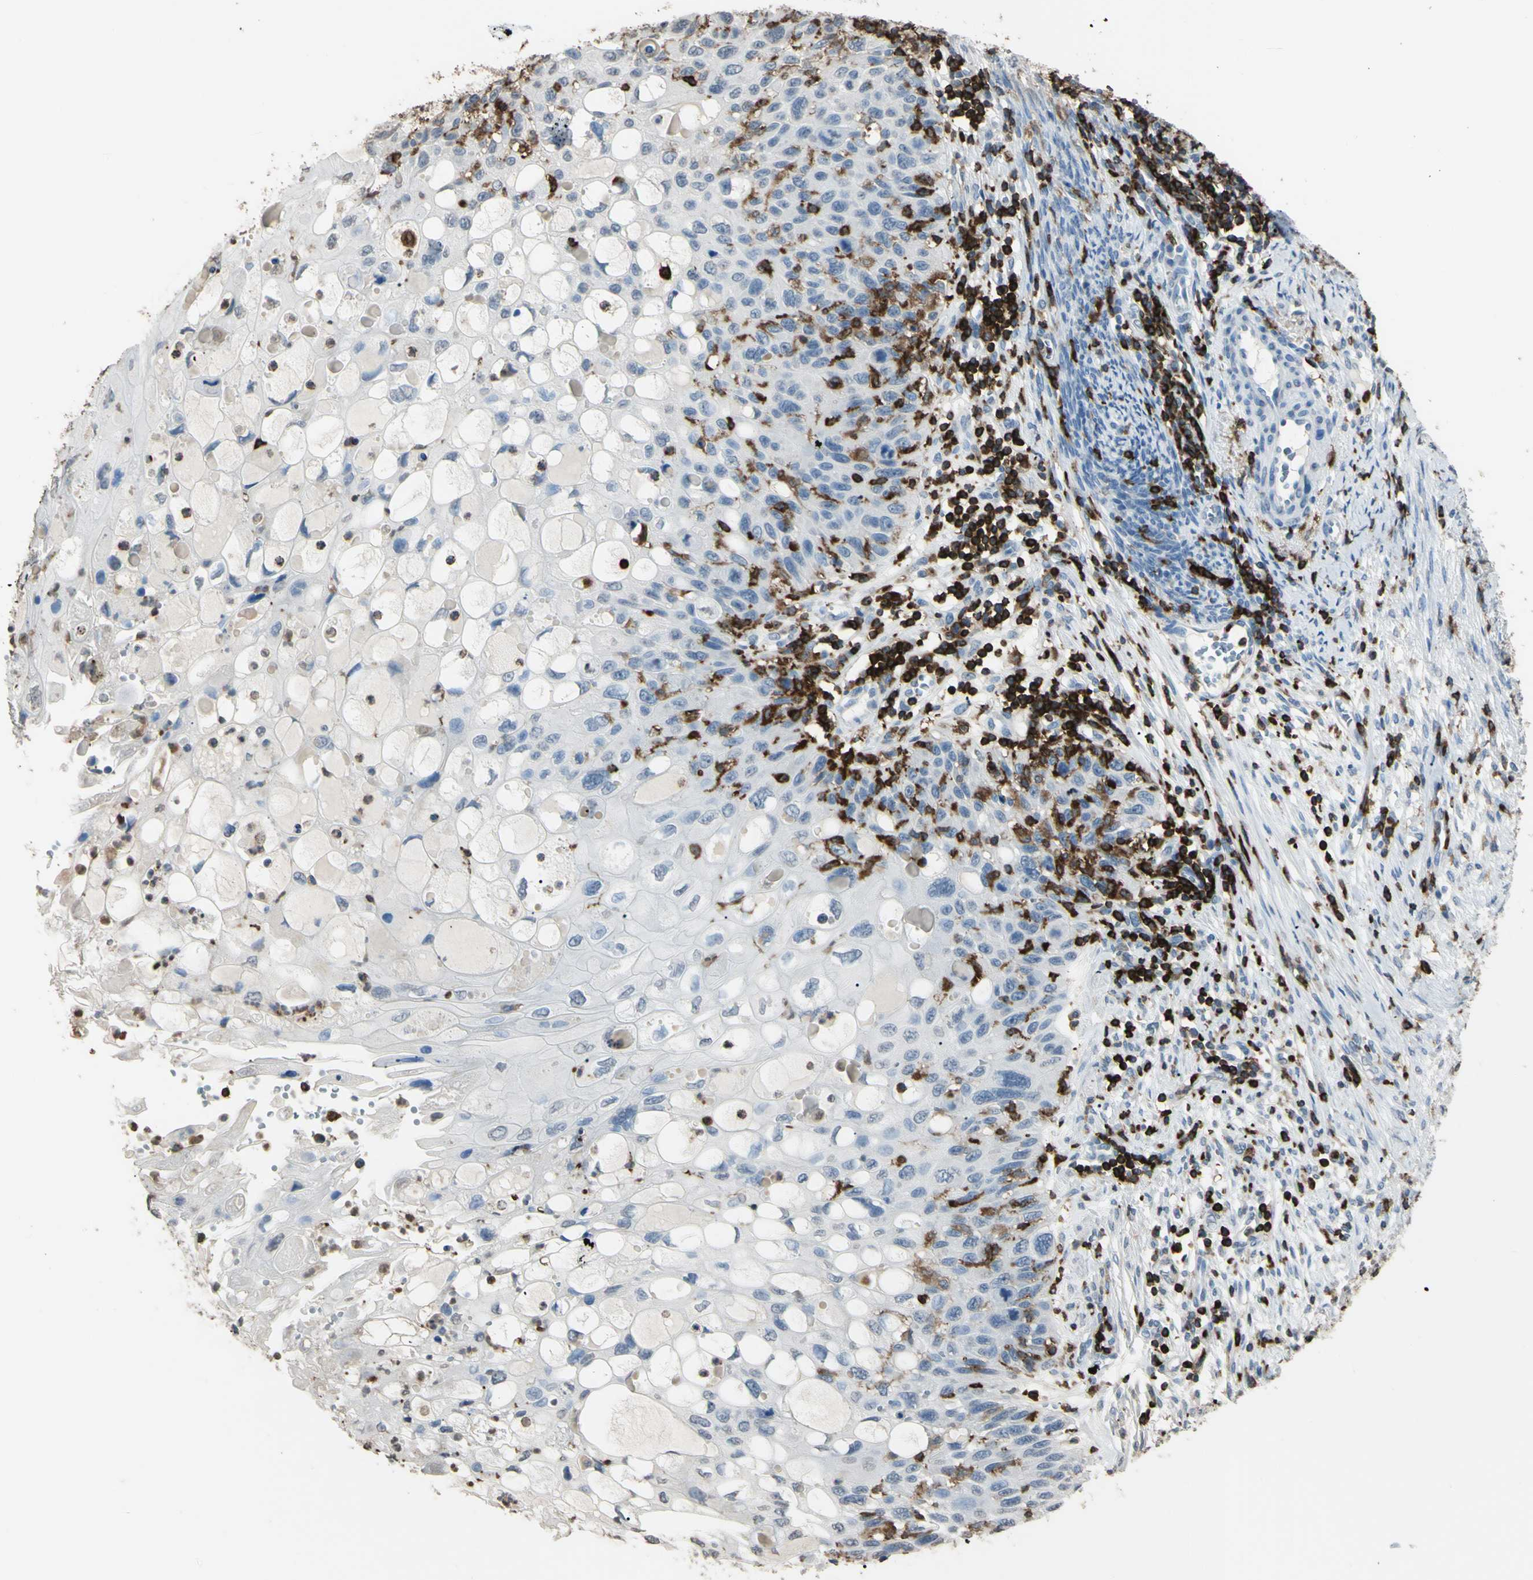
{"staining": {"intensity": "negative", "quantity": "none", "location": "none"}, "tissue": "cervical cancer", "cell_type": "Tumor cells", "image_type": "cancer", "snomed": [{"axis": "morphology", "description": "Squamous cell carcinoma, NOS"}, {"axis": "topography", "description": "Cervix"}], "caption": "Immunohistochemical staining of human squamous cell carcinoma (cervical) shows no significant expression in tumor cells.", "gene": "PSTPIP1", "patient": {"sex": "female", "age": 70}}